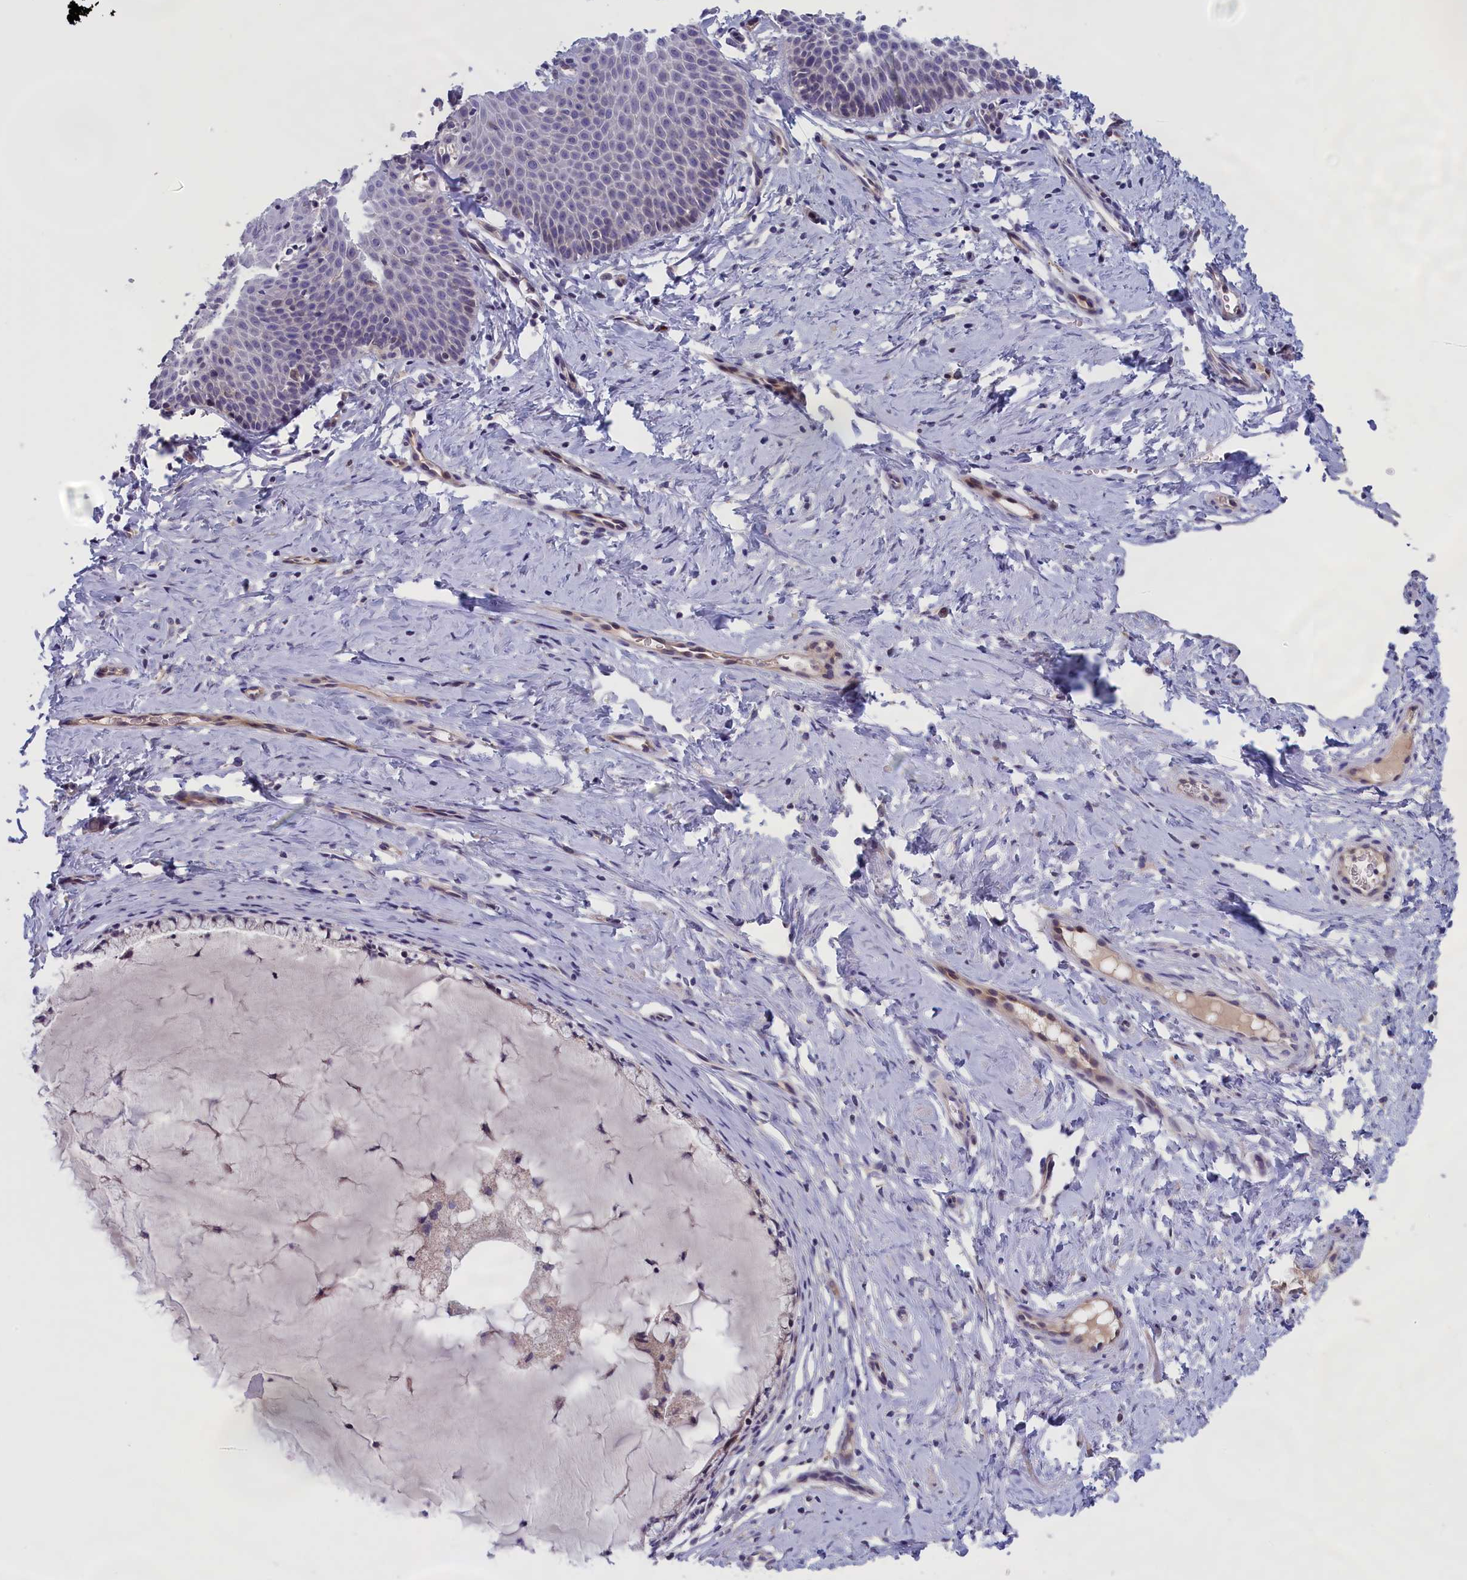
{"staining": {"intensity": "weak", "quantity": "<25%", "location": "cytoplasmic/membranous"}, "tissue": "cervix", "cell_type": "Glandular cells", "image_type": "normal", "snomed": [{"axis": "morphology", "description": "Normal tissue, NOS"}, {"axis": "topography", "description": "Cervix"}], "caption": "IHC of normal cervix shows no expression in glandular cells. (DAB (3,3'-diaminobenzidine) immunohistochemistry with hematoxylin counter stain).", "gene": "IGFALS", "patient": {"sex": "female", "age": 36}}